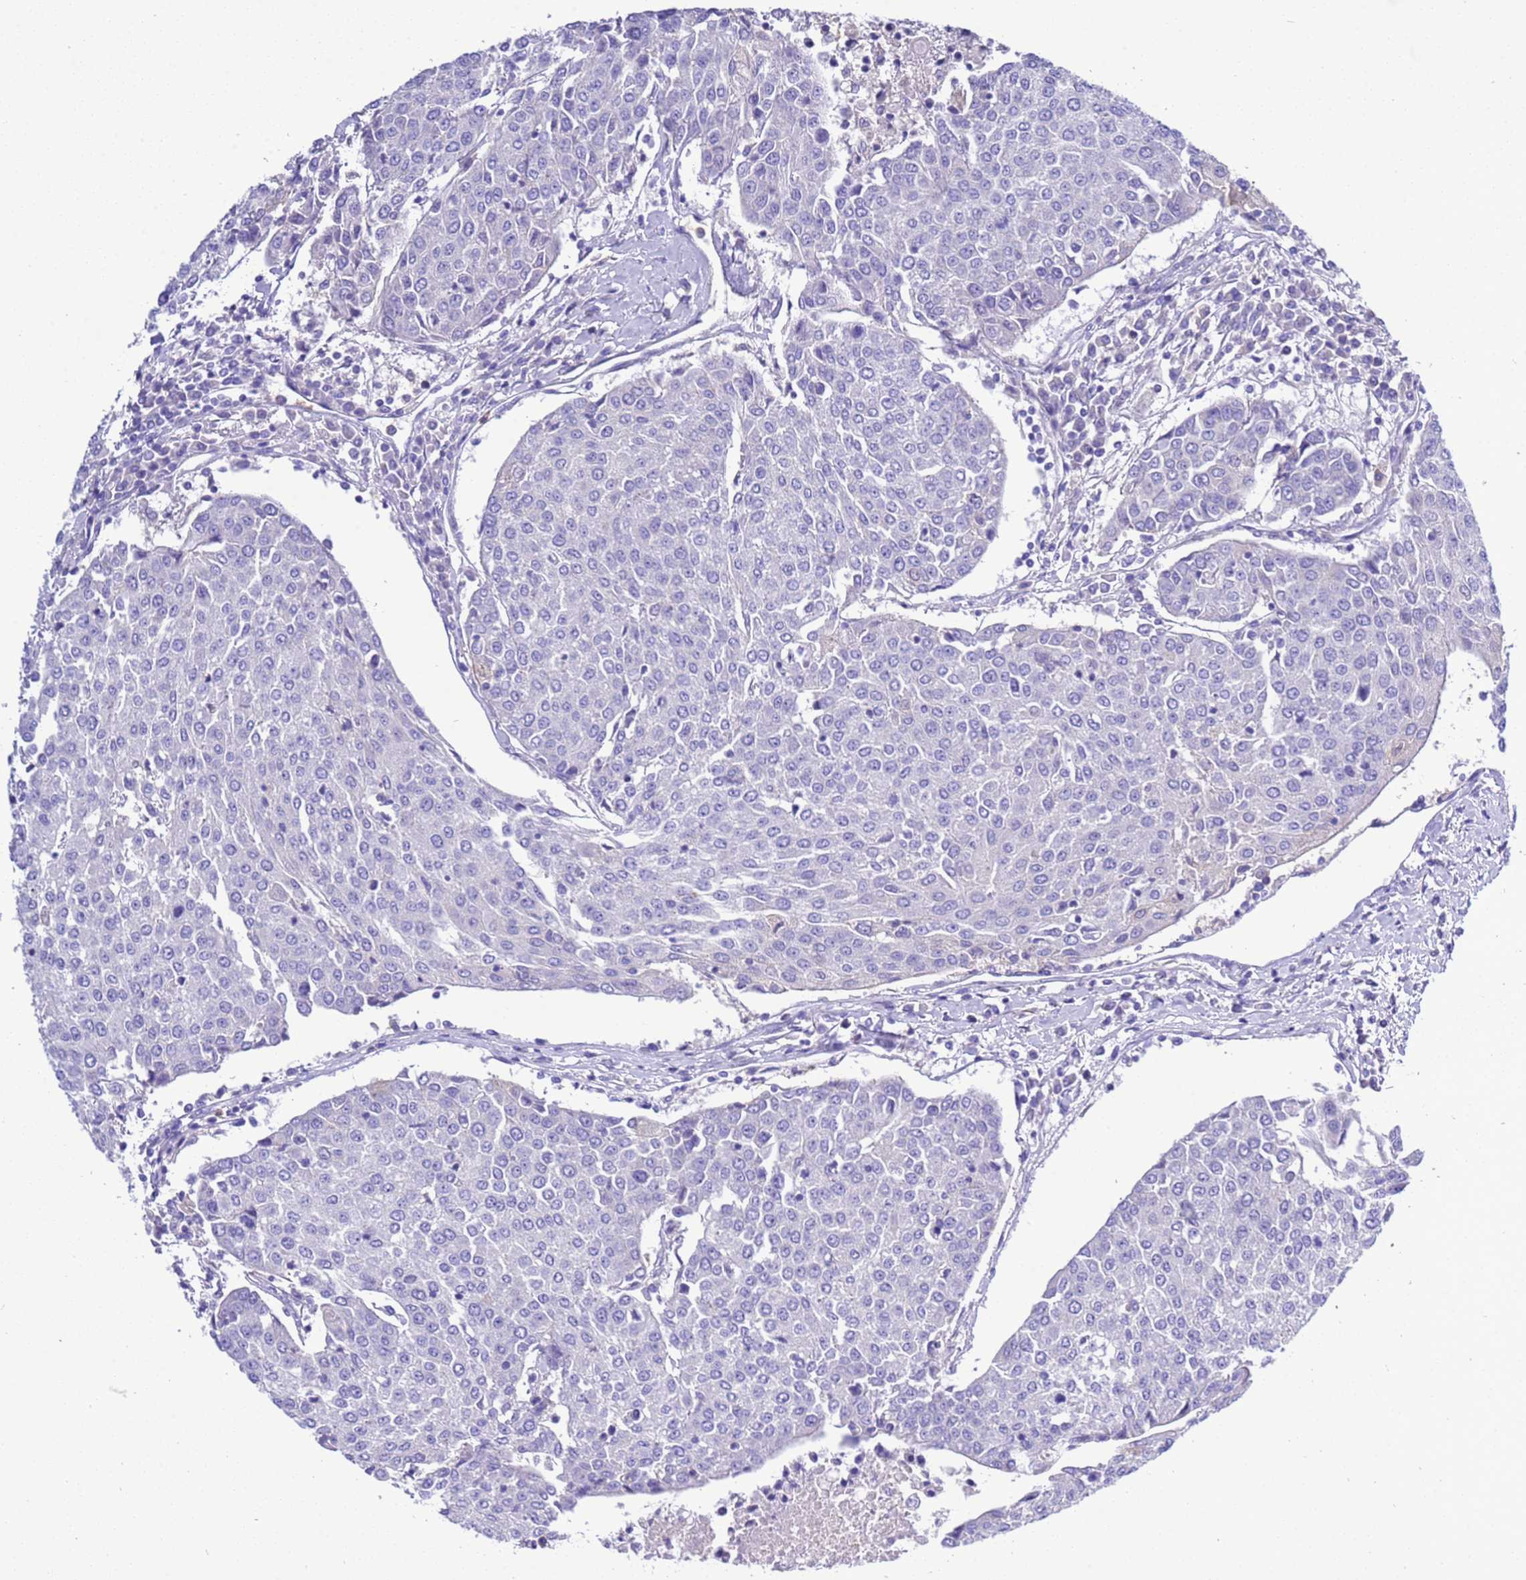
{"staining": {"intensity": "negative", "quantity": "none", "location": "none"}, "tissue": "urothelial cancer", "cell_type": "Tumor cells", "image_type": "cancer", "snomed": [{"axis": "morphology", "description": "Urothelial carcinoma, High grade"}, {"axis": "topography", "description": "Urinary bladder"}], "caption": "There is no significant expression in tumor cells of urothelial cancer.", "gene": "KICS2", "patient": {"sex": "female", "age": 85}}